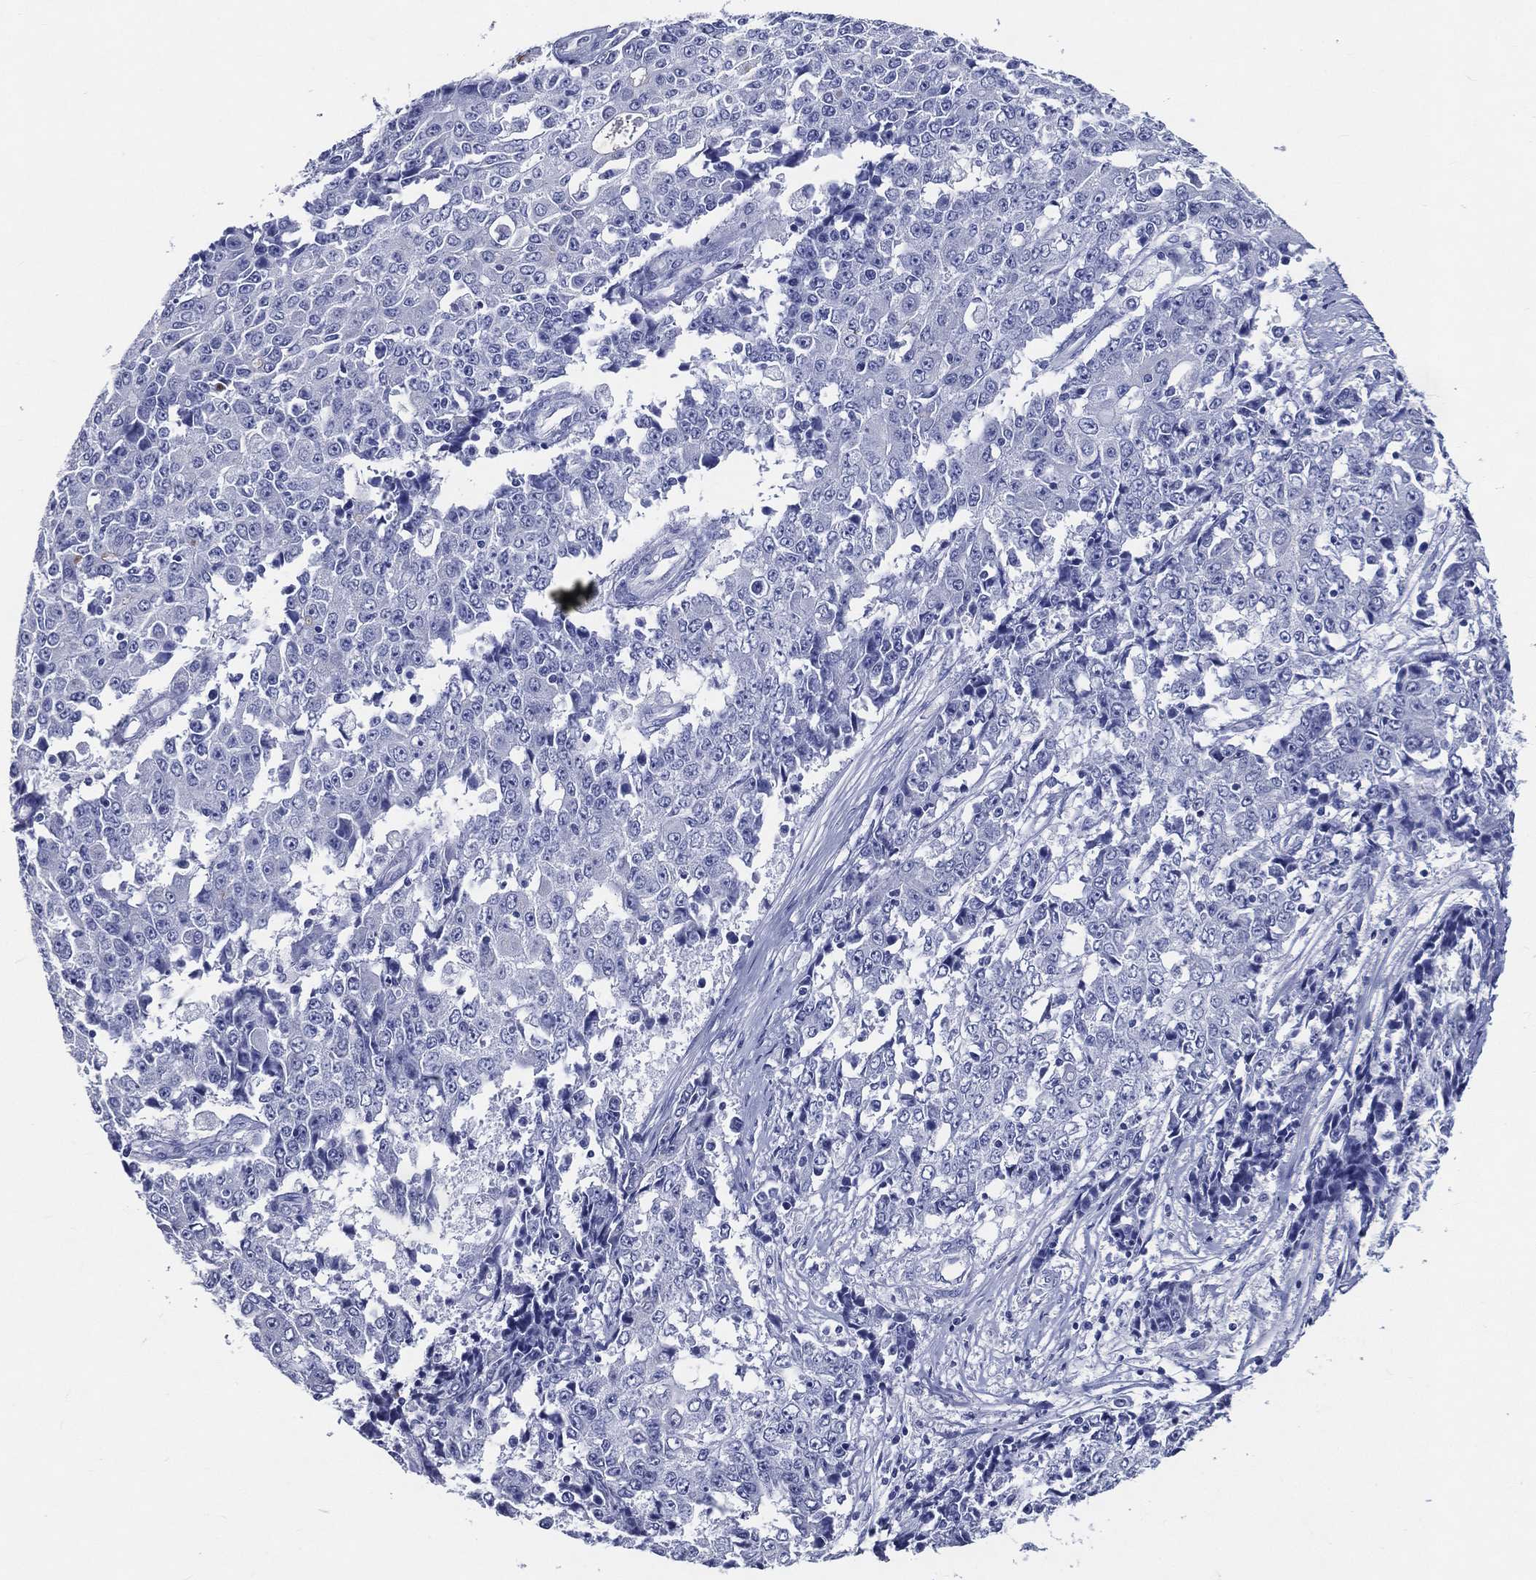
{"staining": {"intensity": "negative", "quantity": "none", "location": "none"}, "tissue": "ovarian cancer", "cell_type": "Tumor cells", "image_type": "cancer", "snomed": [{"axis": "morphology", "description": "Carcinoma, endometroid"}, {"axis": "topography", "description": "Ovary"}], "caption": "Histopathology image shows no protein expression in tumor cells of ovarian endometroid carcinoma tissue.", "gene": "ACE2", "patient": {"sex": "female", "age": 42}}